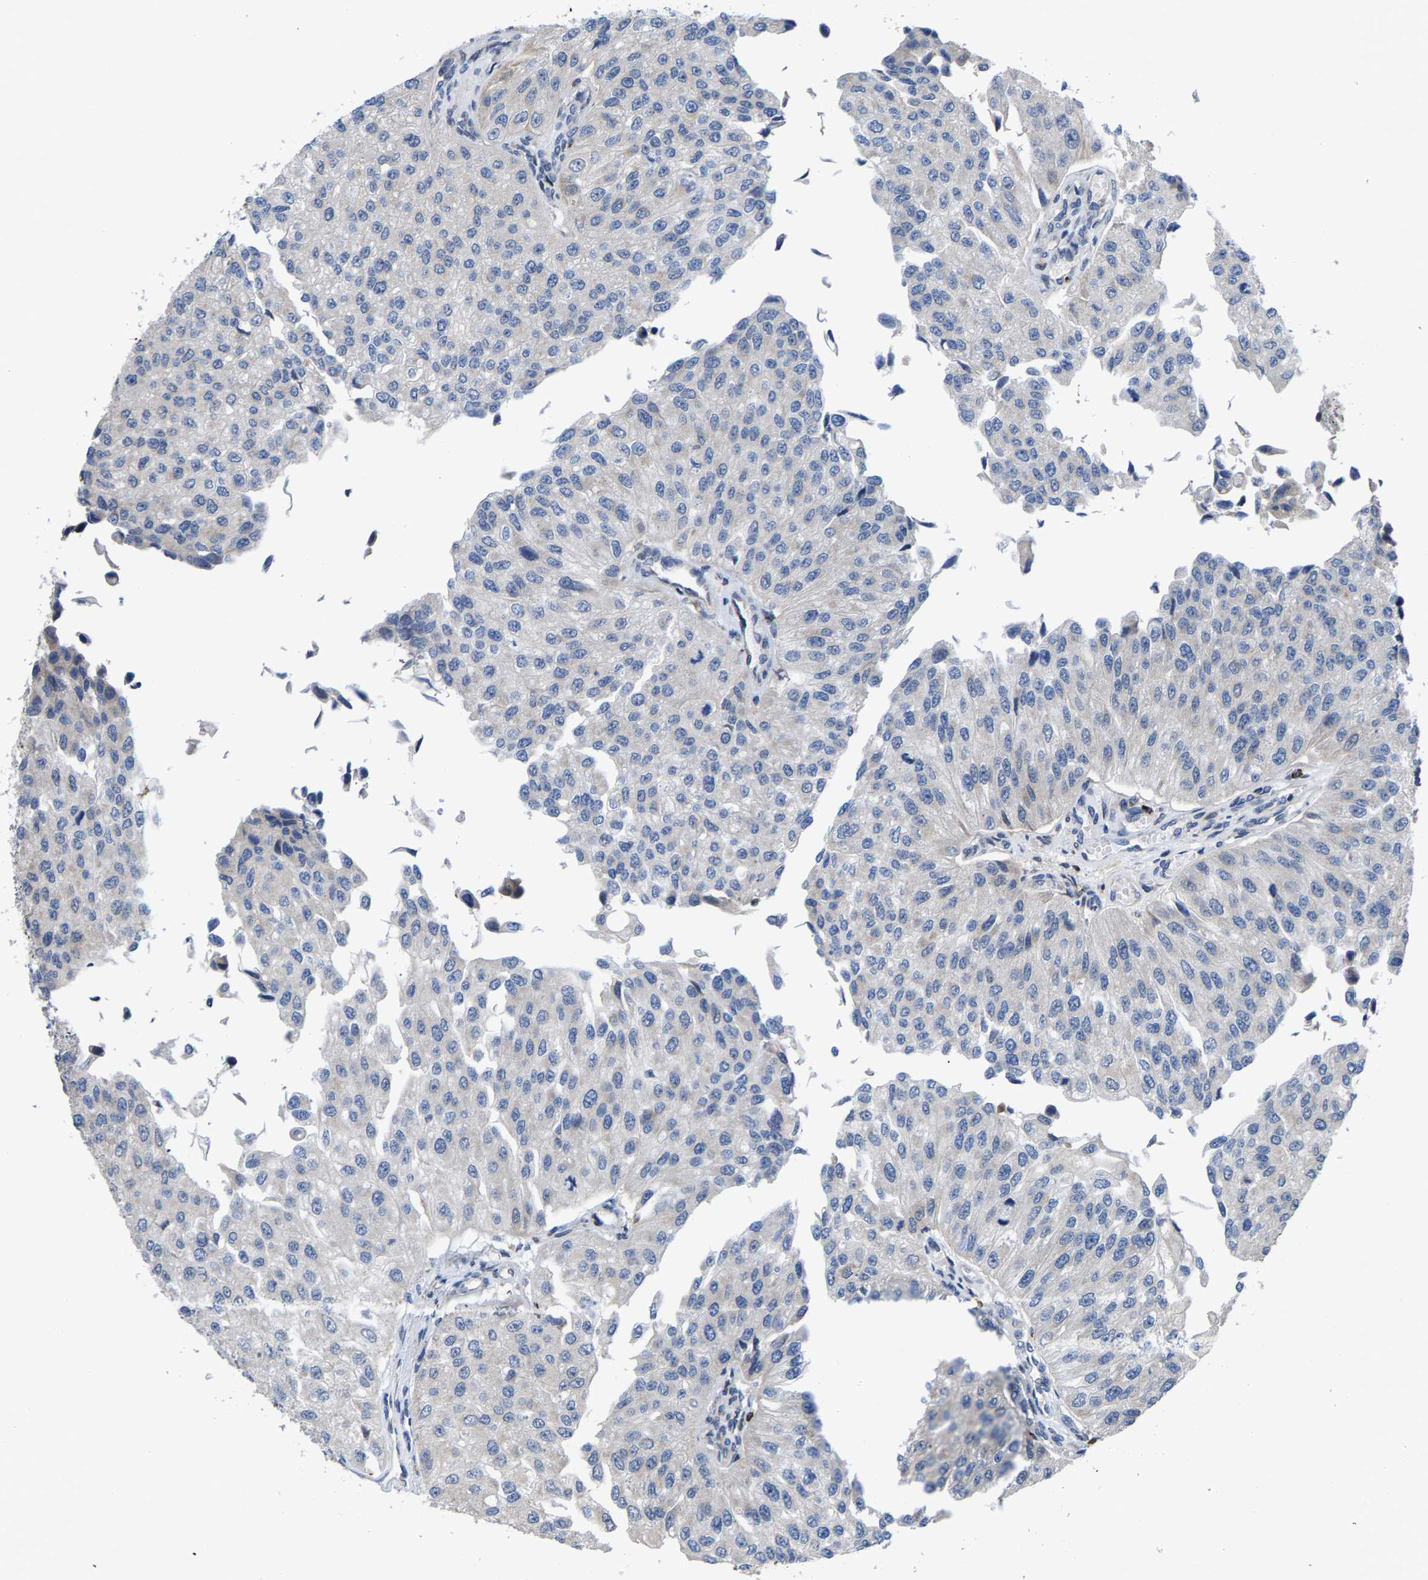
{"staining": {"intensity": "negative", "quantity": "none", "location": "none"}, "tissue": "urothelial cancer", "cell_type": "Tumor cells", "image_type": "cancer", "snomed": [{"axis": "morphology", "description": "Urothelial carcinoma, High grade"}, {"axis": "topography", "description": "Kidney"}, {"axis": "topography", "description": "Urinary bladder"}], "caption": "This is a photomicrograph of immunohistochemistry (IHC) staining of high-grade urothelial carcinoma, which shows no expression in tumor cells.", "gene": "TDRKH", "patient": {"sex": "male", "age": 77}}